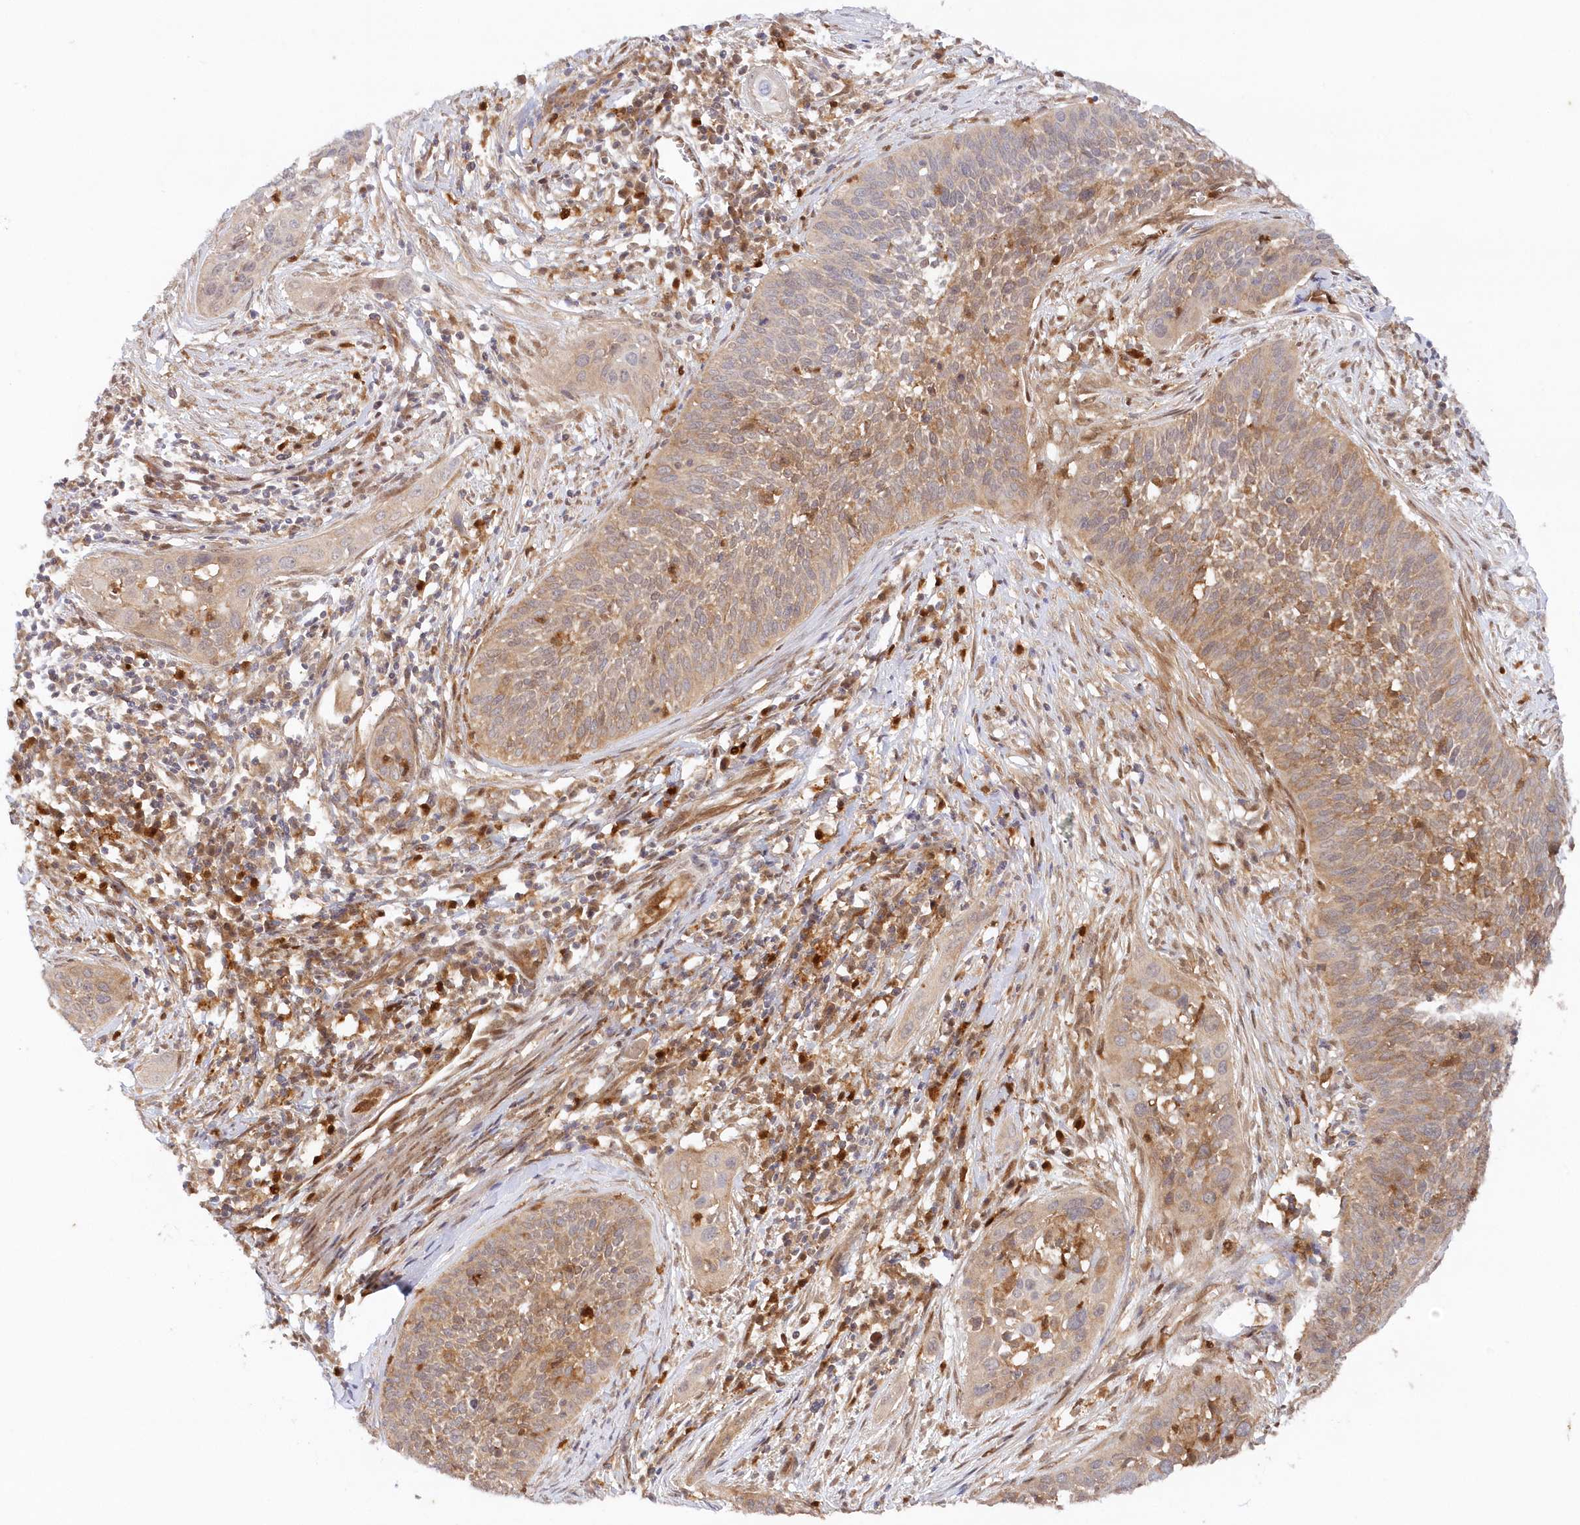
{"staining": {"intensity": "weak", "quantity": "<25%", "location": "cytoplasmic/membranous"}, "tissue": "cervical cancer", "cell_type": "Tumor cells", "image_type": "cancer", "snomed": [{"axis": "morphology", "description": "Squamous cell carcinoma, NOS"}, {"axis": "topography", "description": "Cervix"}], "caption": "Cervical squamous cell carcinoma was stained to show a protein in brown. There is no significant staining in tumor cells. Brightfield microscopy of immunohistochemistry (IHC) stained with DAB (3,3'-diaminobenzidine) (brown) and hematoxylin (blue), captured at high magnification.", "gene": "GBE1", "patient": {"sex": "female", "age": 34}}